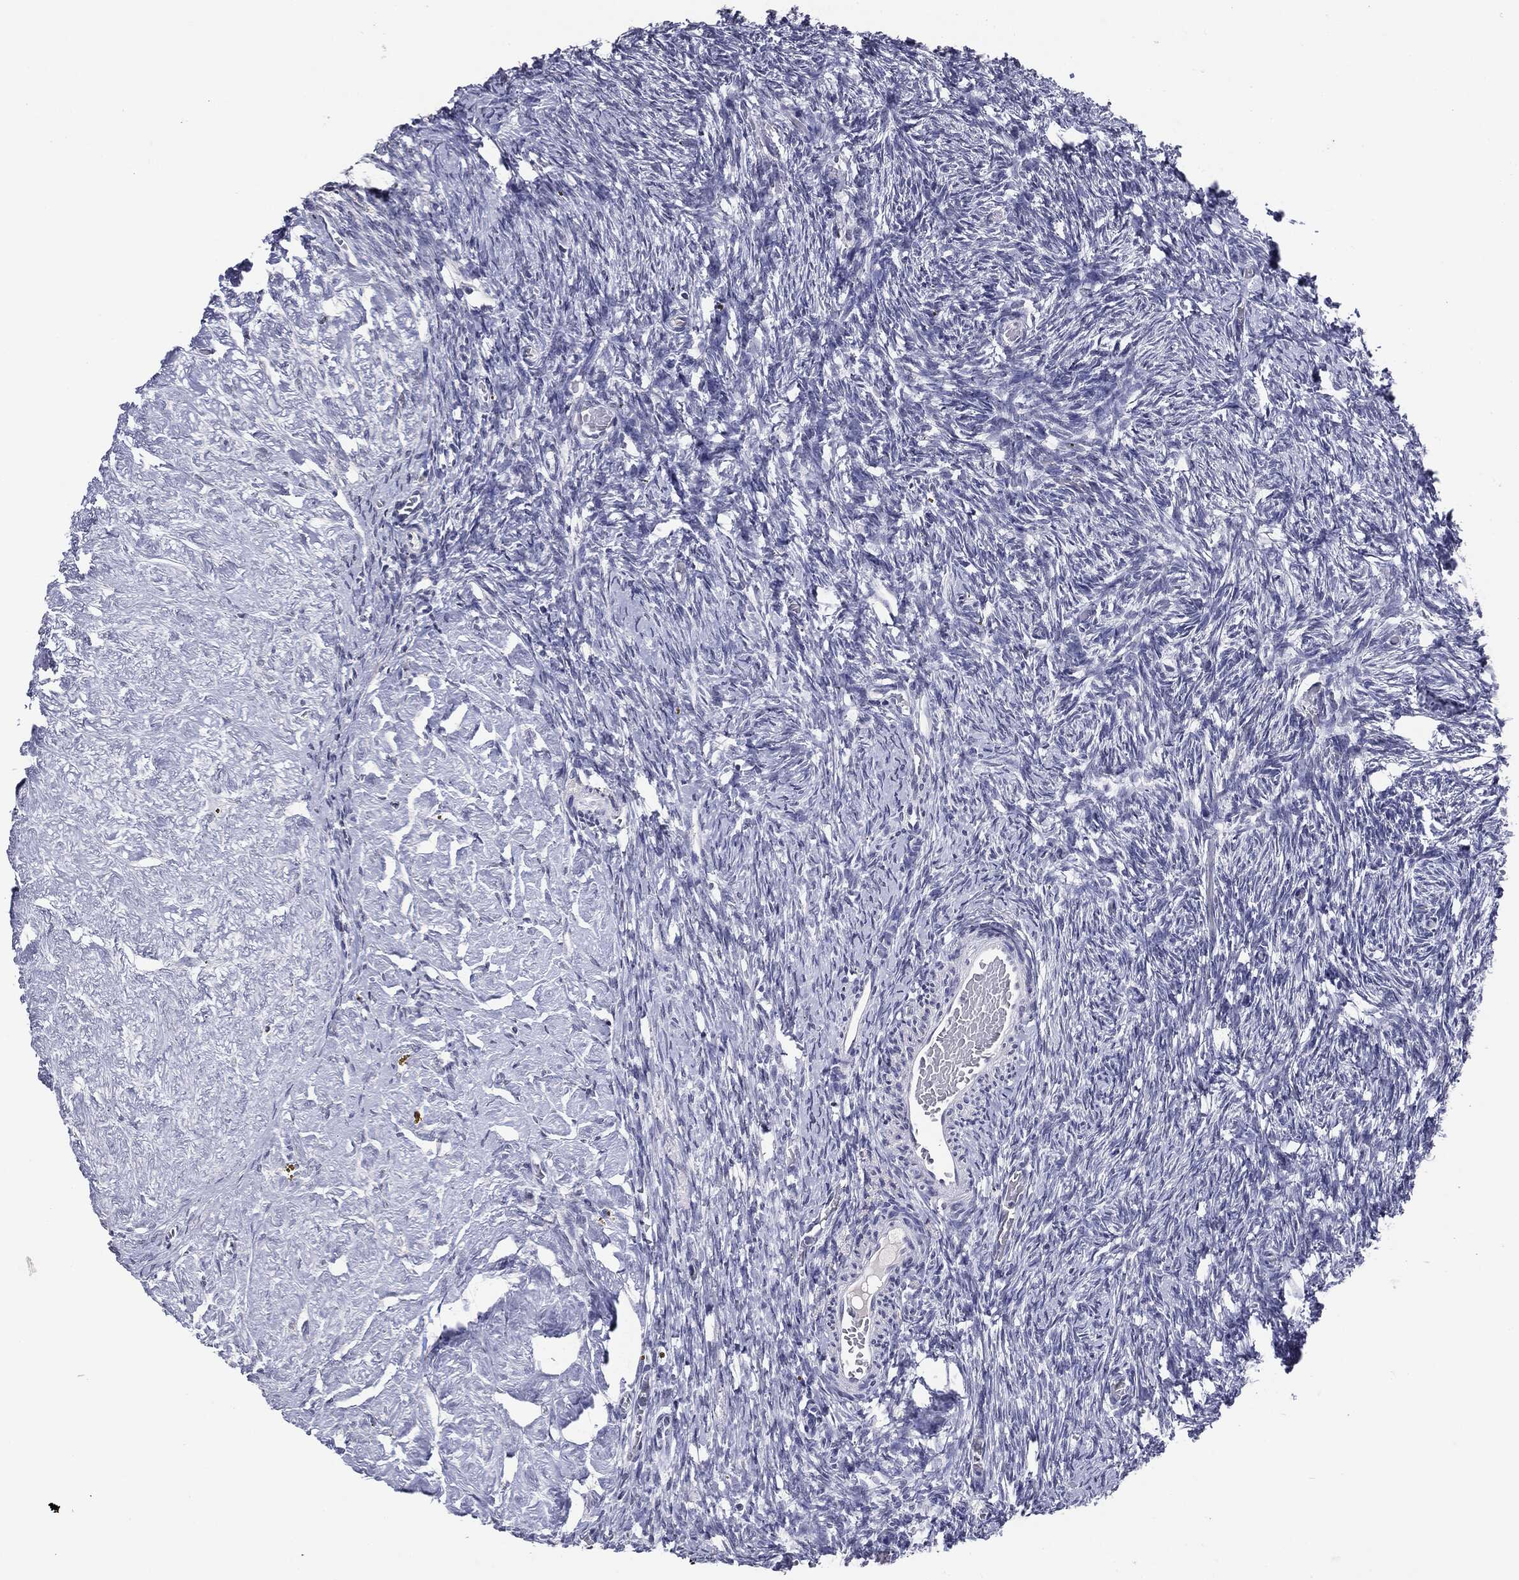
{"staining": {"intensity": "negative", "quantity": "none", "location": "none"}, "tissue": "ovary", "cell_type": "Follicle cells", "image_type": "normal", "snomed": [{"axis": "morphology", "description": "Normal tissue, NOS"}, {"axis": "topography", "description": "Ovary"}], "caption": "Immunohistochemistry (IHC) of benign ovary exhibits no positivity in follicle cells.", "gene": "SERPINB4", "patient": {"sex": "female", "age": 39}}